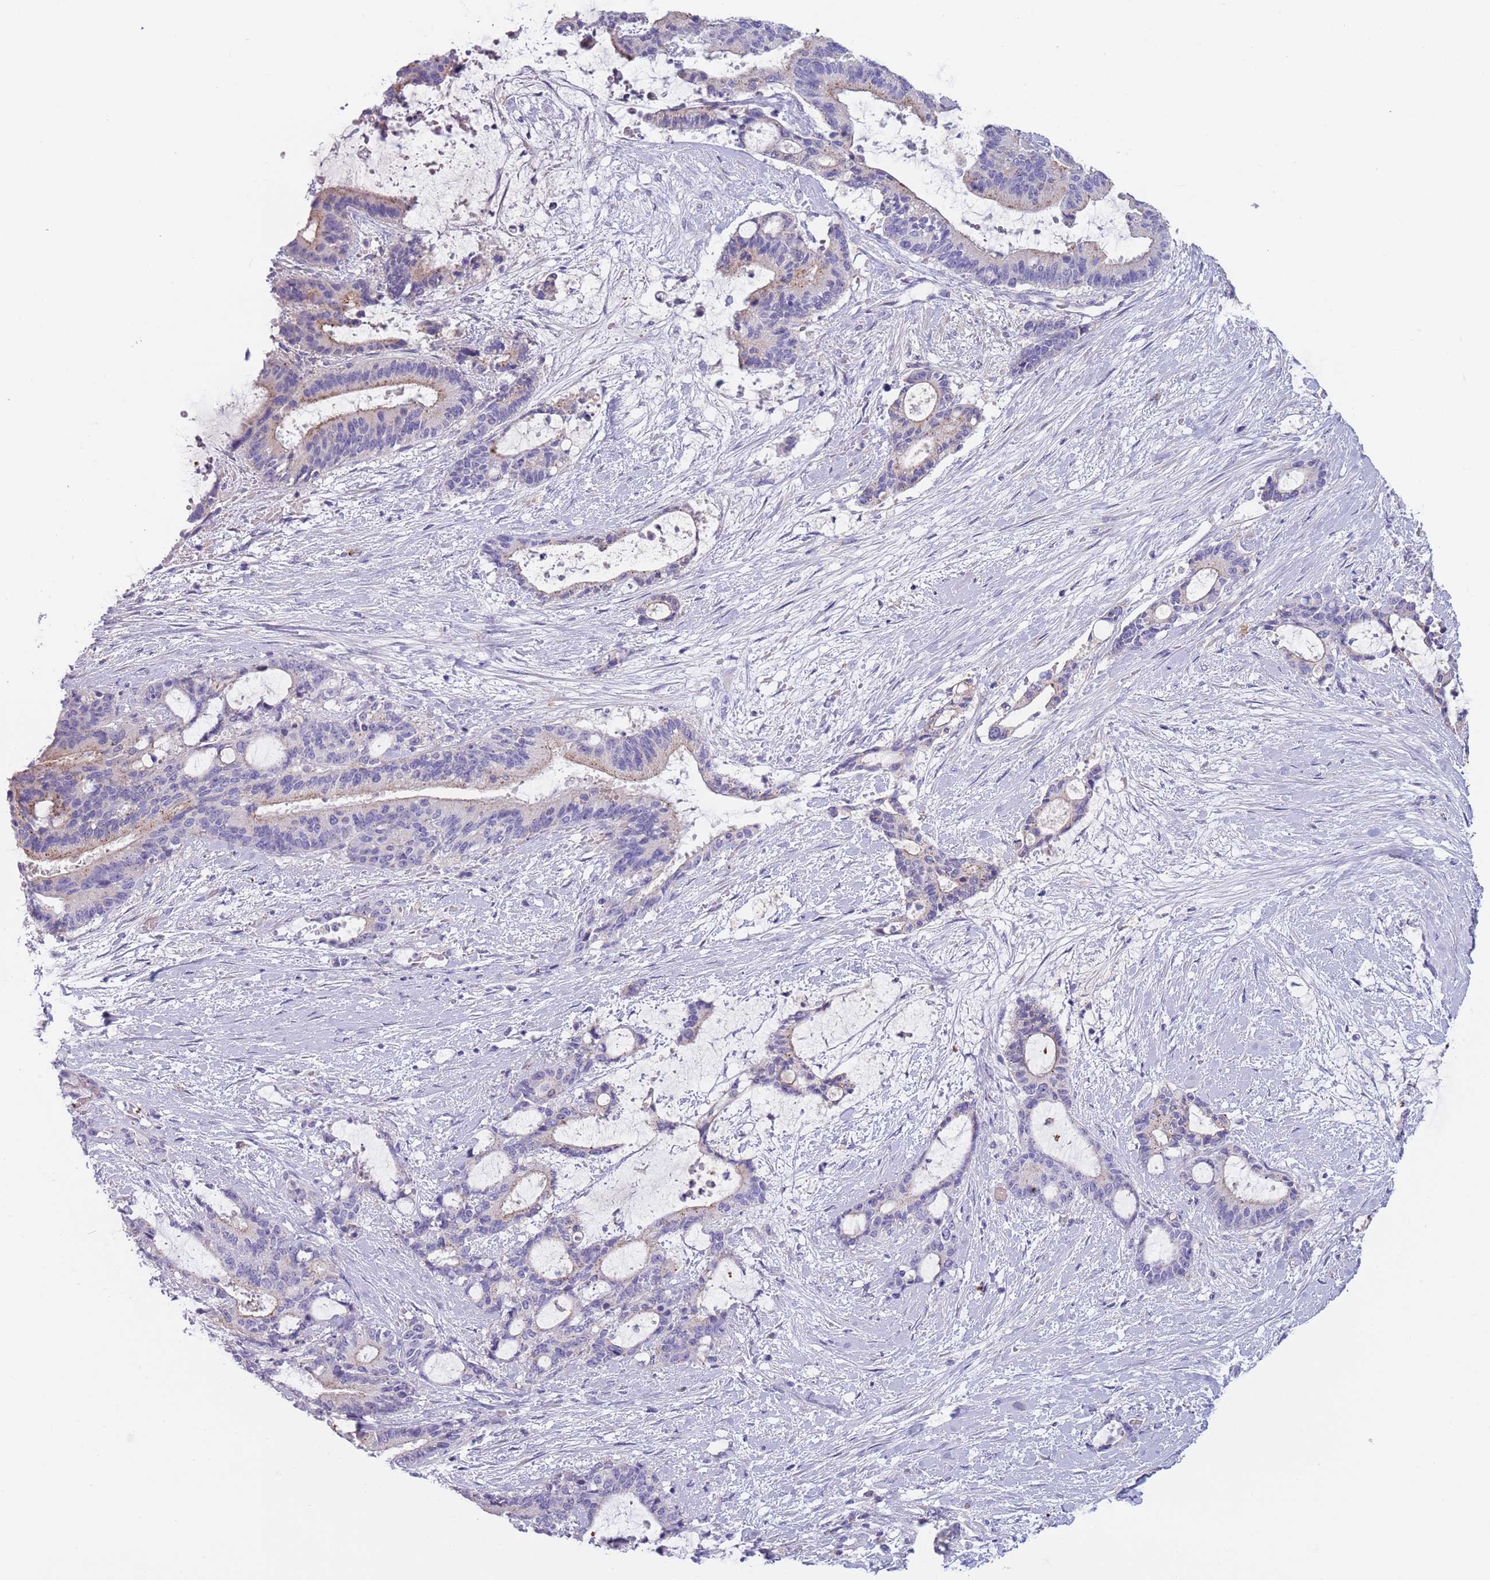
{"staining": {"intensity": "negative", "quantity": "none", "location": "none"}, "tissue": "liver cancer", "cell_type": "Tumor cells", "image_type": "cancer", "snomed": [{"axis": "morphology", "description": "Normal tissue, NOS"}, {"axis": "morphology", "description": "Cholangiocarcinoma"}, {"axis": "topography", "description": "Liver"}, {"axis": "topography", "description": "Peripheral nerve tissue"}], "caption": "DAB immunohistochemical staining of liver cholangiocarcinoma exhibits no significant staining in tumor cells.", "gene": "MAN1C1", "patient": {"sex": "female", "age": 73}}